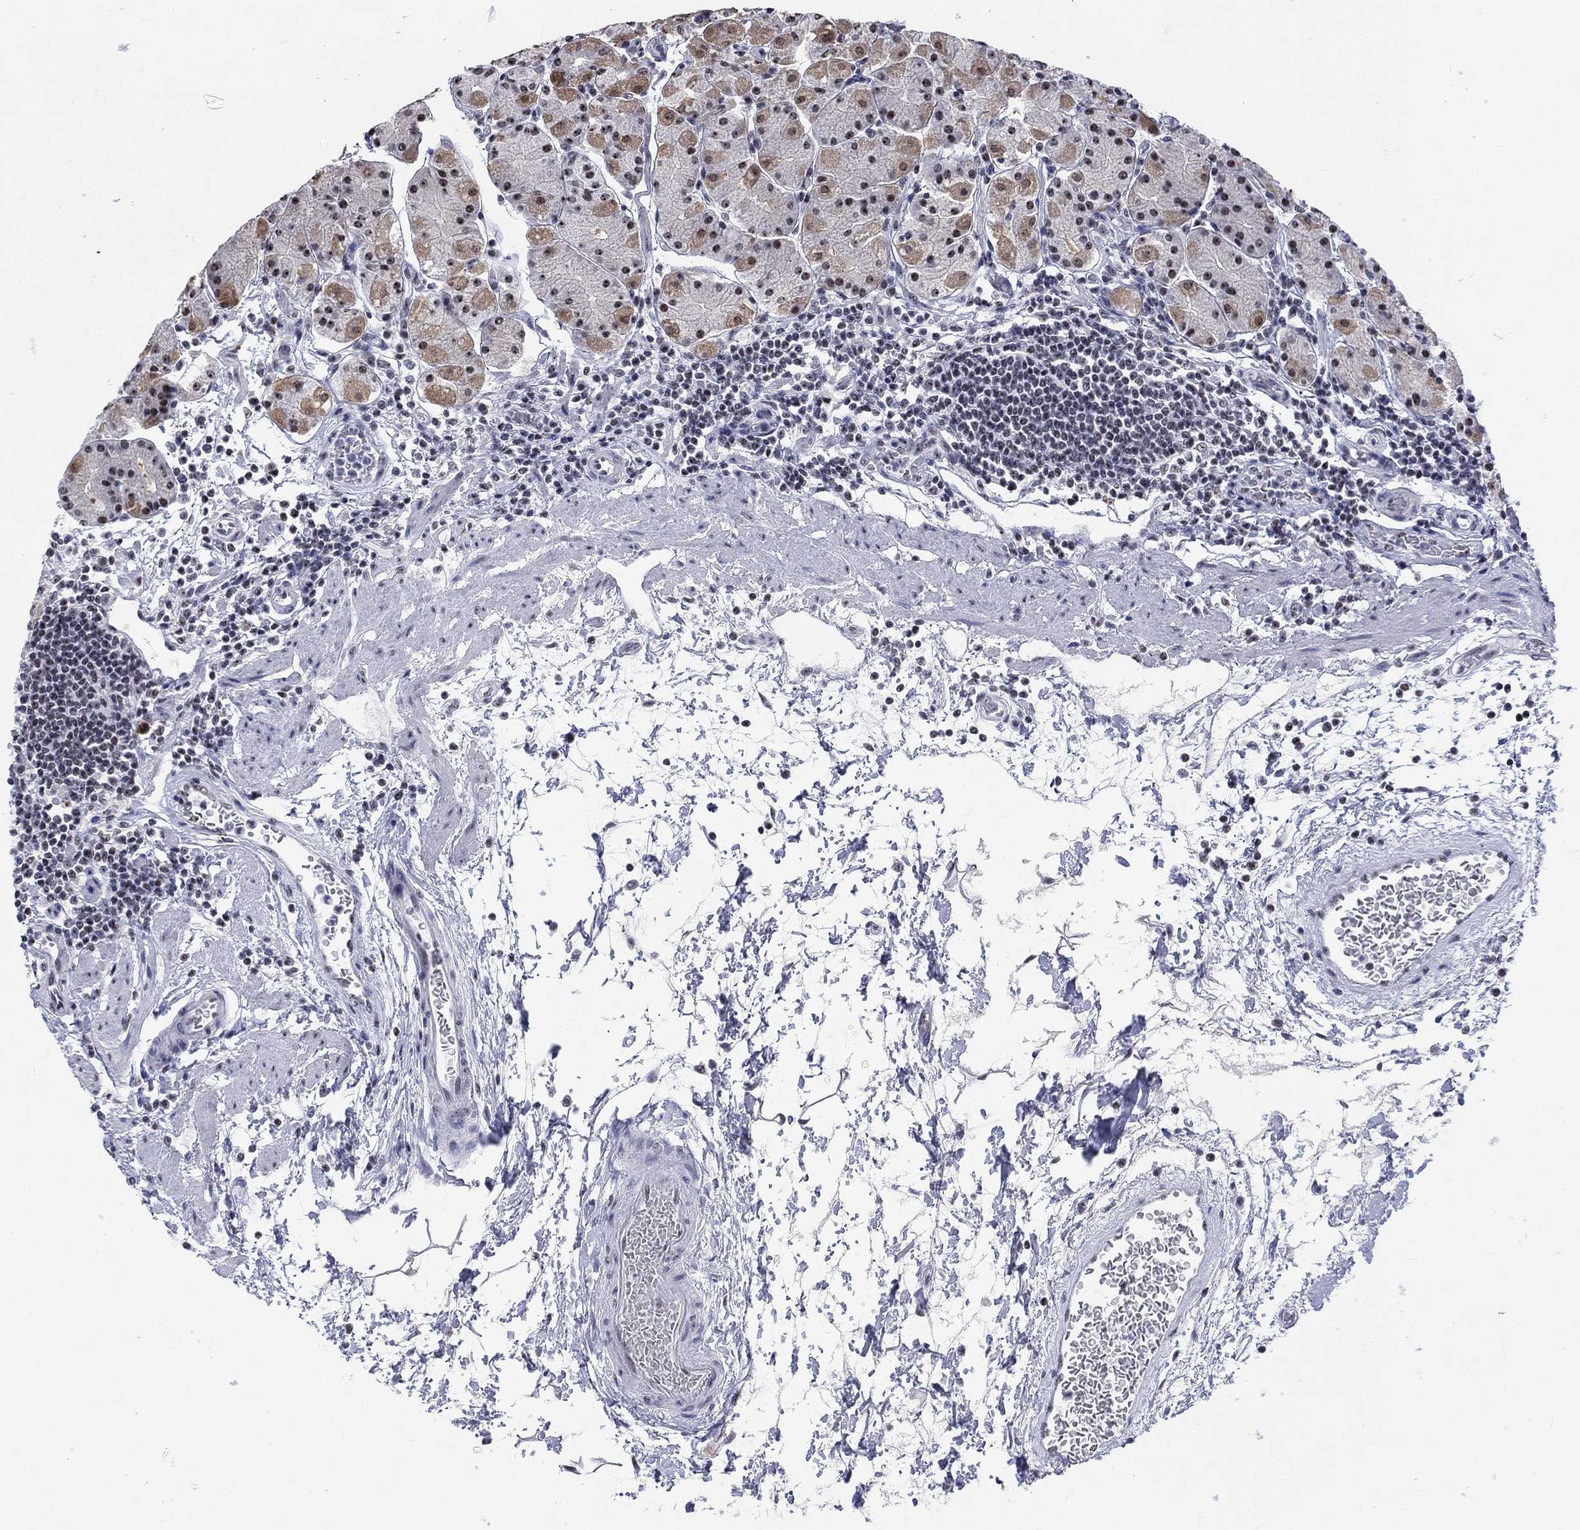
{"staining": {"intensity": "moderate", "quantity": "<25%", "location": "cytoplasmic/membranous,nuclear"}, "tissue": "stomach", "cell_type": "Glandular cells", "image_type": "normal", "snomed": [{"axis": "morphology", "description": "Normal tissue, NOS"}, {"axis": "topography", "description": "Stomach"}], "caption": "Immunohistochemical staining of unremarkable human stomach displays <25% levels of moderate cytoplasmic/membranous,nuclear protein positivity in about <25% of glandular cells.", "gene": "CSRNP3", "patient": {"sex": "male", "age": 54}}